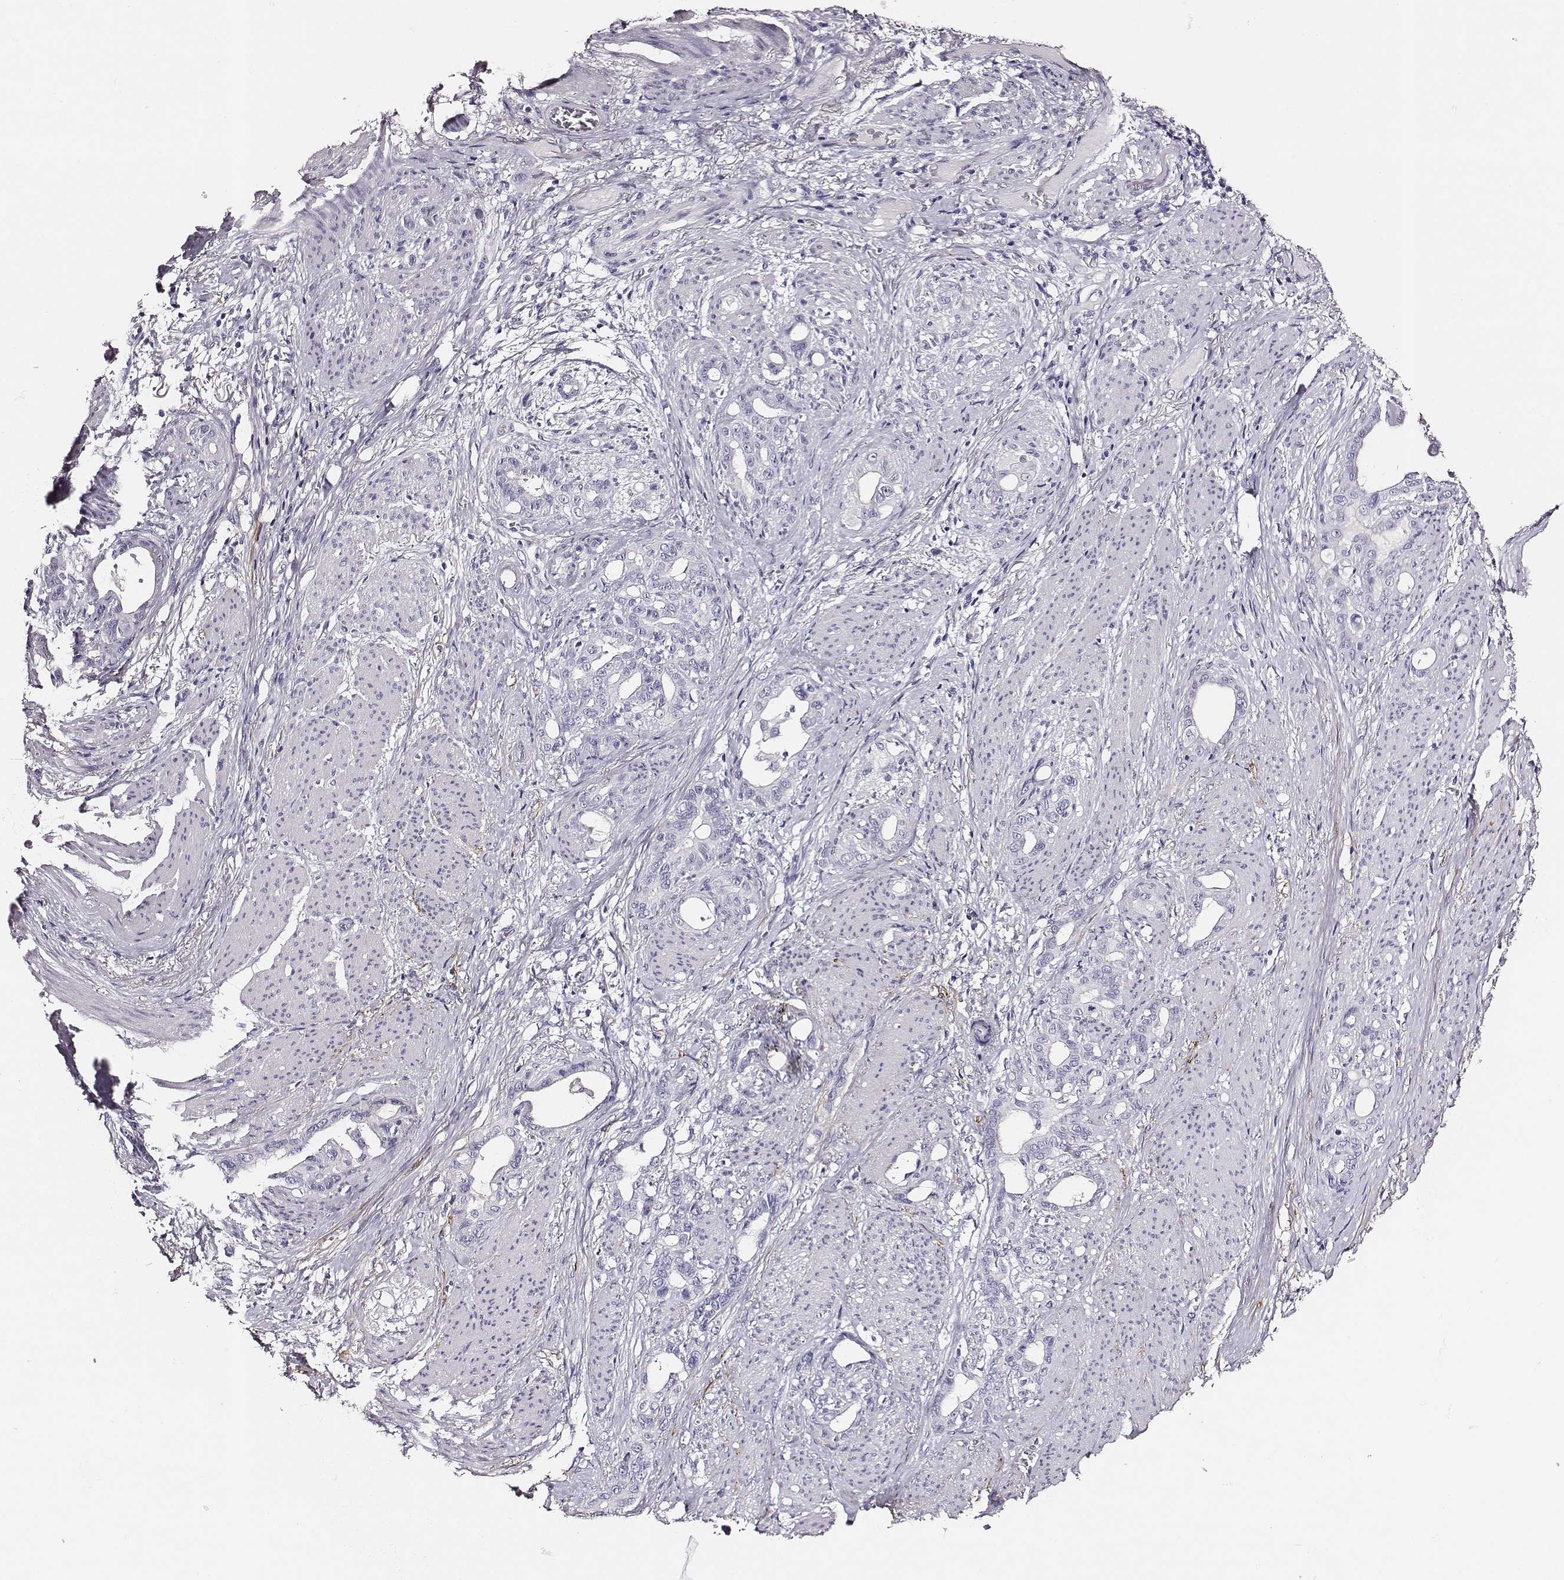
{"staining": {"intensity": "negative", "quantity": "none", "location": "none"}, "tissue": "stomach cancer", "cell_type": "Tumor cells", "image_type": "cancer", "snomed": [{"axis": "morphology", "description": "Normal tissue, NOS"}, {"axis": "morphology", "description": "Adenocarcinoma, NOS"}, {"axis": "topography", "description": "Esophagus"}, {"axis": "topography", "description": "Stomach, upper"}], "caption": "There is no significant staining in tumor cells of stomach cancer.", "gene": "DPEP1", "patient": {"sex": "male", "age": 62}}